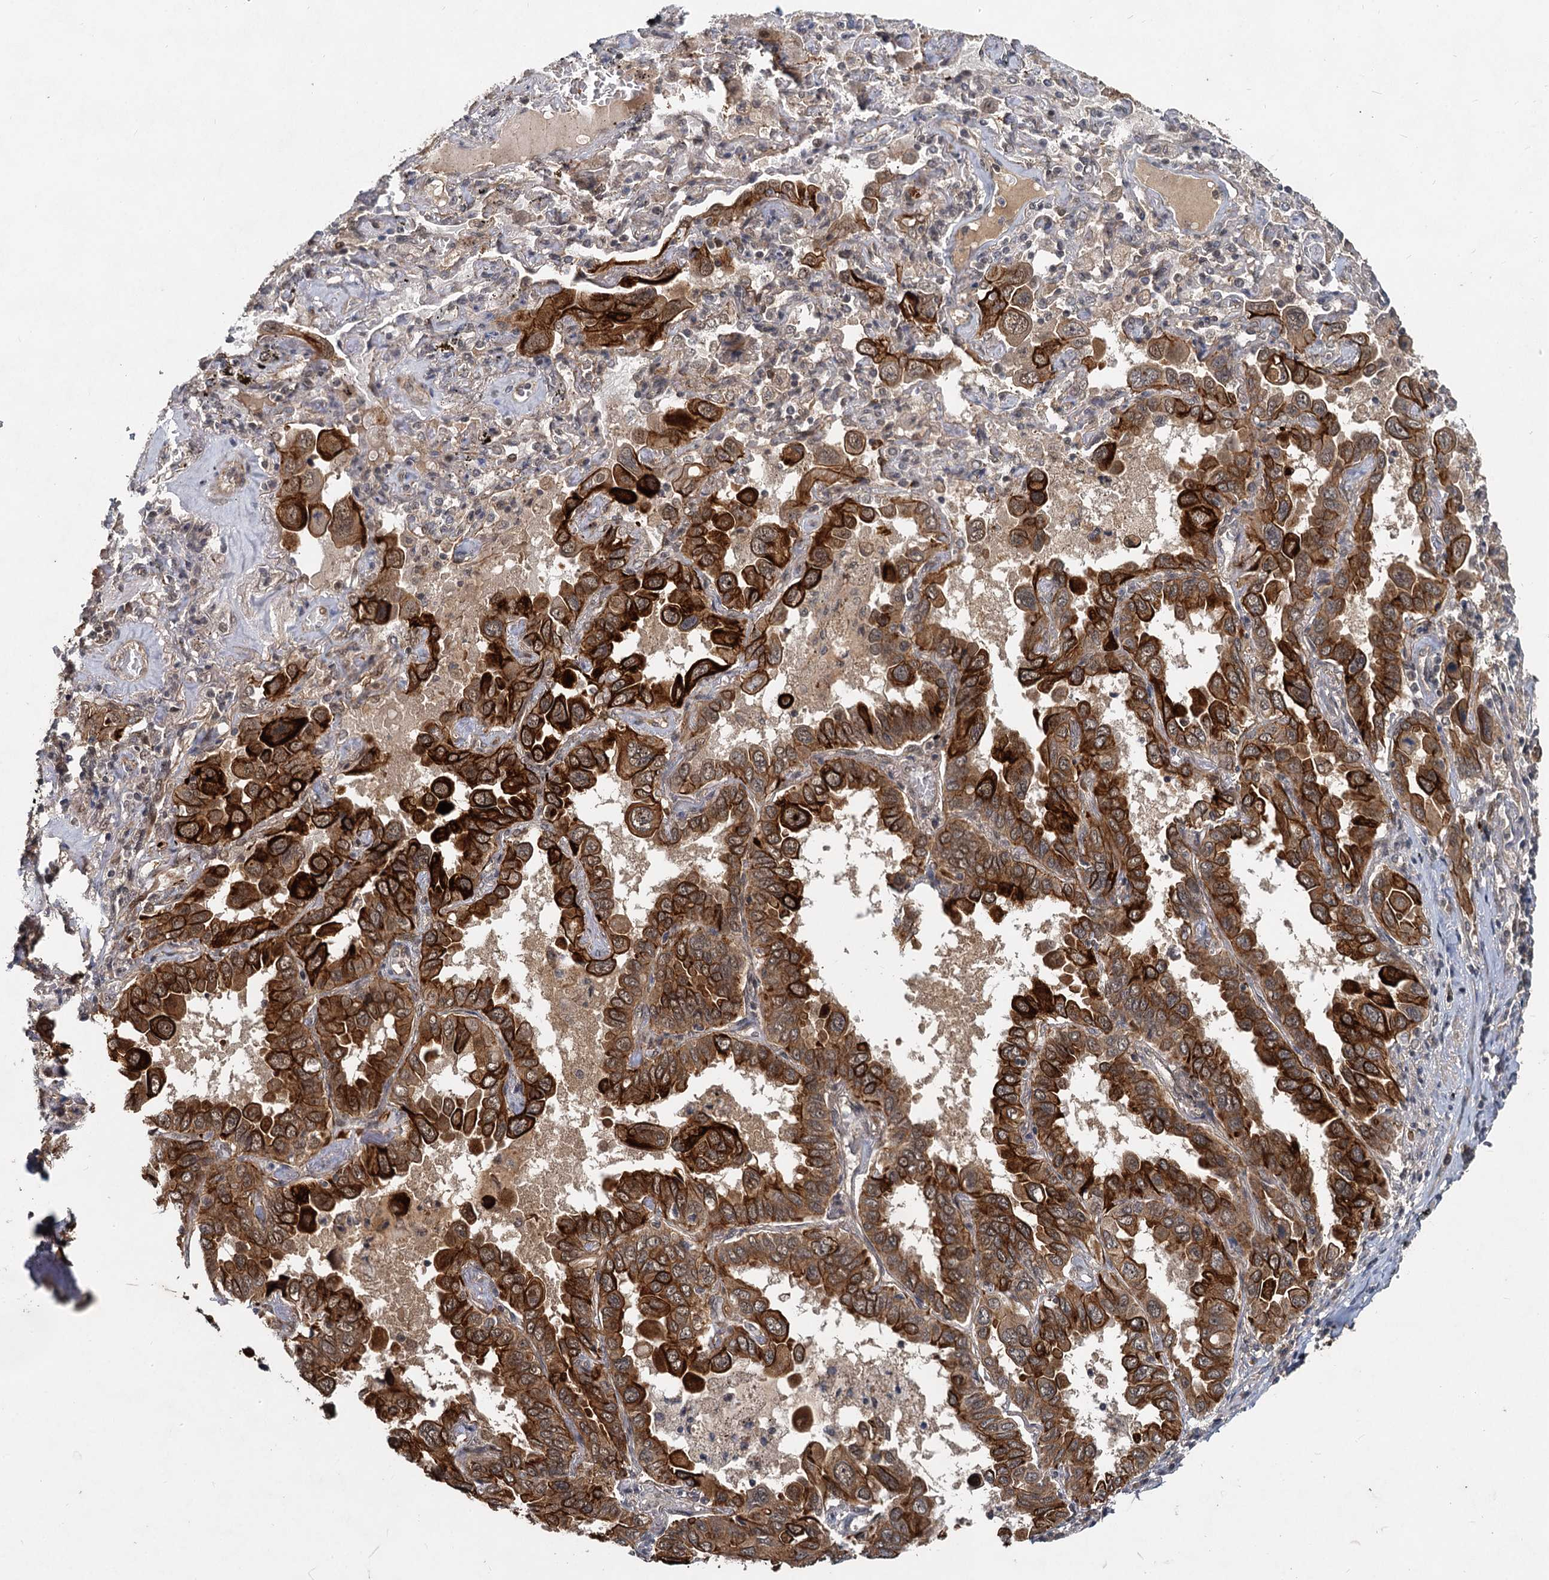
{"staining": {"intensity": "strong", "quantity": ">75%", "location": "cytoplasmic/membranous"}, "tissue": "lung cancer", "cell_type": "Tumor cells", "image_type": "cancer", "snomed": [{"axis": "morphology", "description": "Adenocarcinoma, NOS"}, {"axis": "topography", "description": "Lung"}], "caption": "IHC of lung adenocarcinoma displays high levels of strong cytoplasmic/membranous positivity in approximately >75% of tumor cells. (Brightfield microscopy of DAB IHC at high magnification).", "gene": "RITA1", "patient": {"sex": "male", "age": 64}}